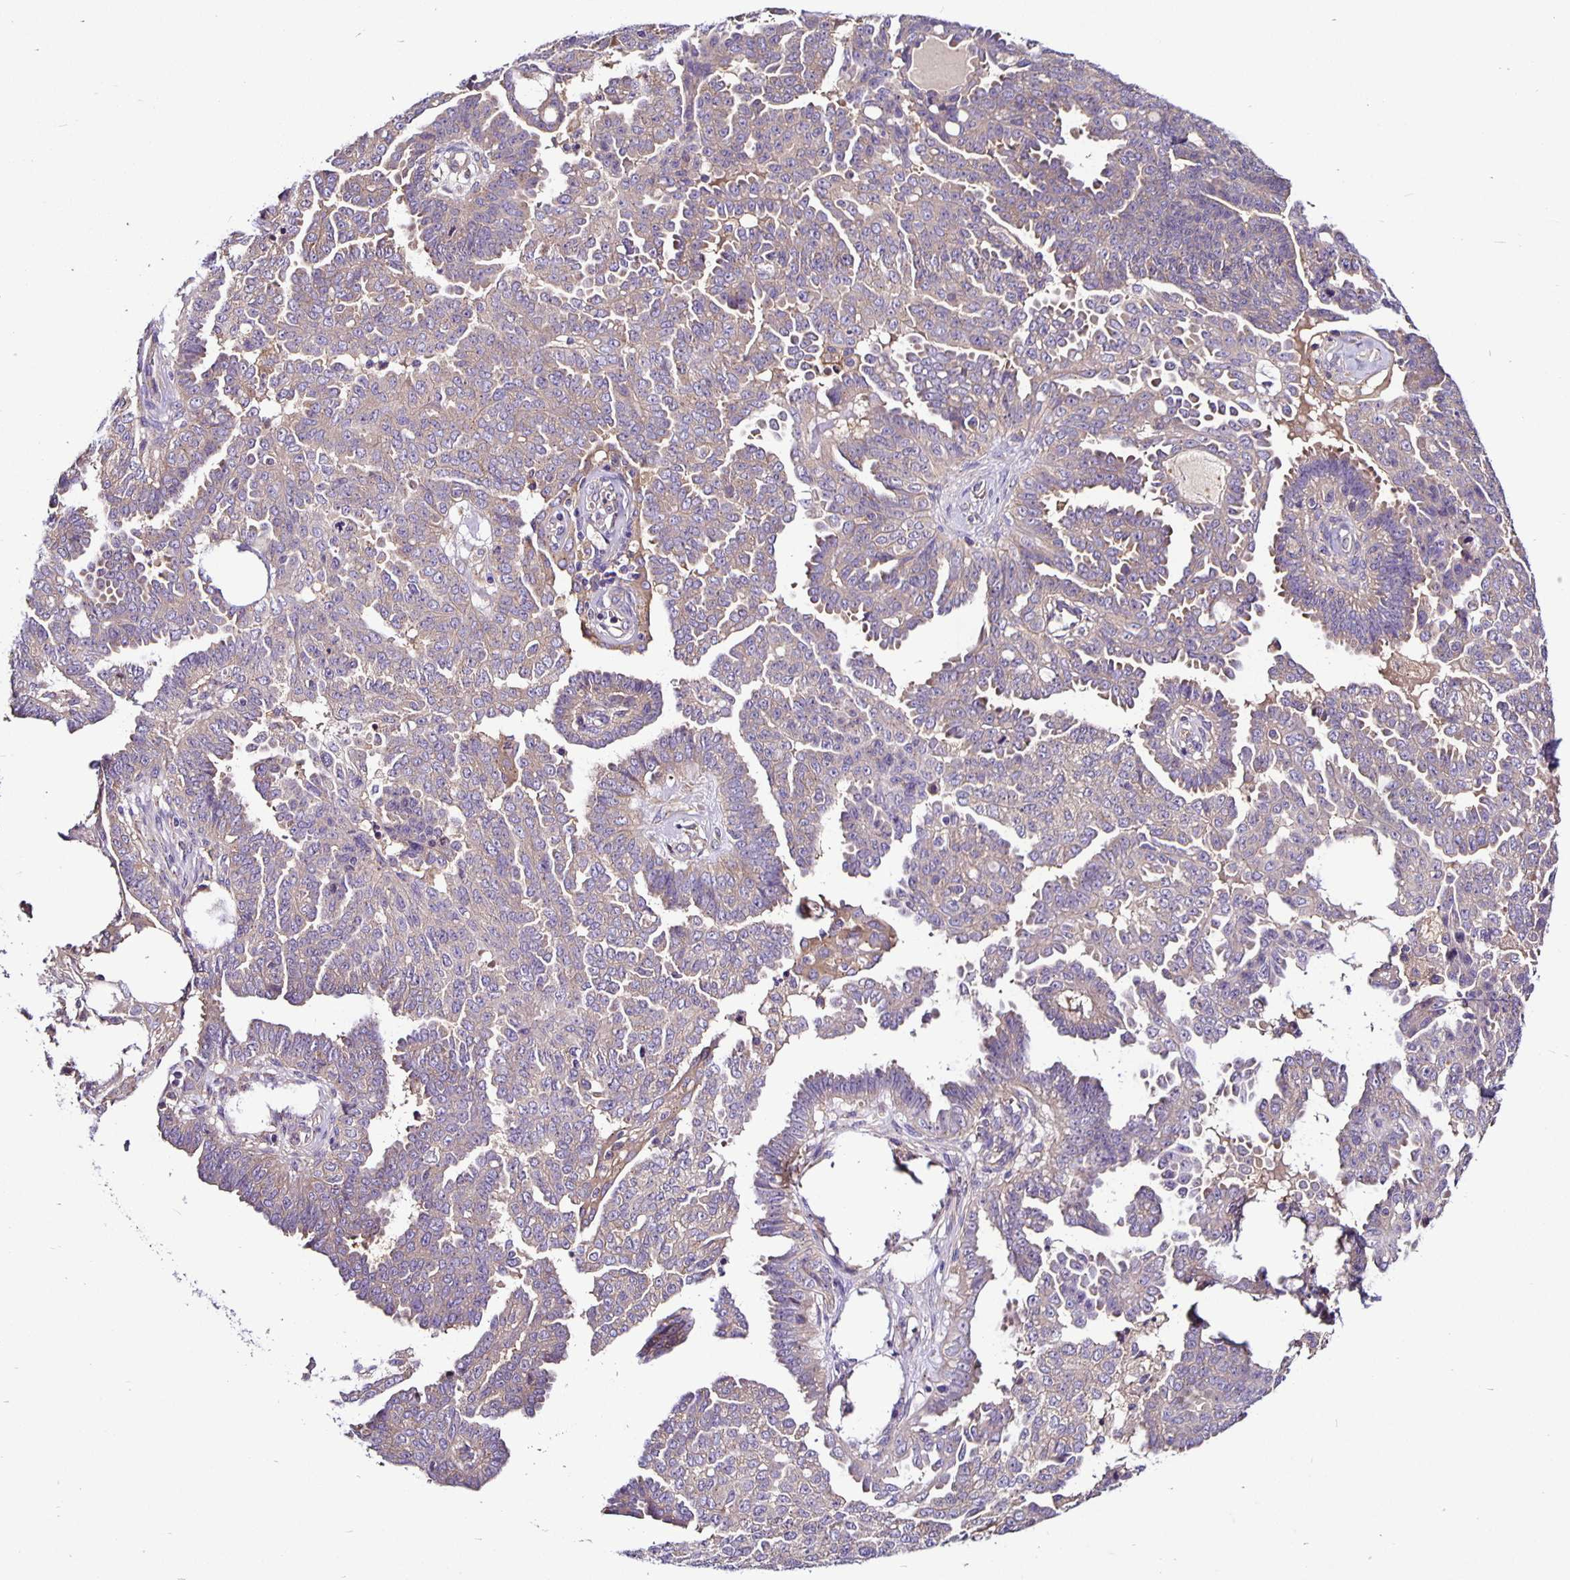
{"staining": {"intensity": "weak", "quantity": "<25%", "location": "cytoplasmic/membranous"}, "tissue": "ovarian cancer", "cell_type": "Tumor cells", "image_type": "cancer", "snomed": [{"axis": "morphology", "description": "Cystadenocarcinoma, serous, NOS"}, {"axis": "topography", "description": "Ovary"}], "caption": "Photomicrograph shows no significant protein expression in tumor cells of ovarian cancer (serous cystadenocarcinoma).", "gene": "SNX5", "patient": {"sex": "female", "age": 71}}